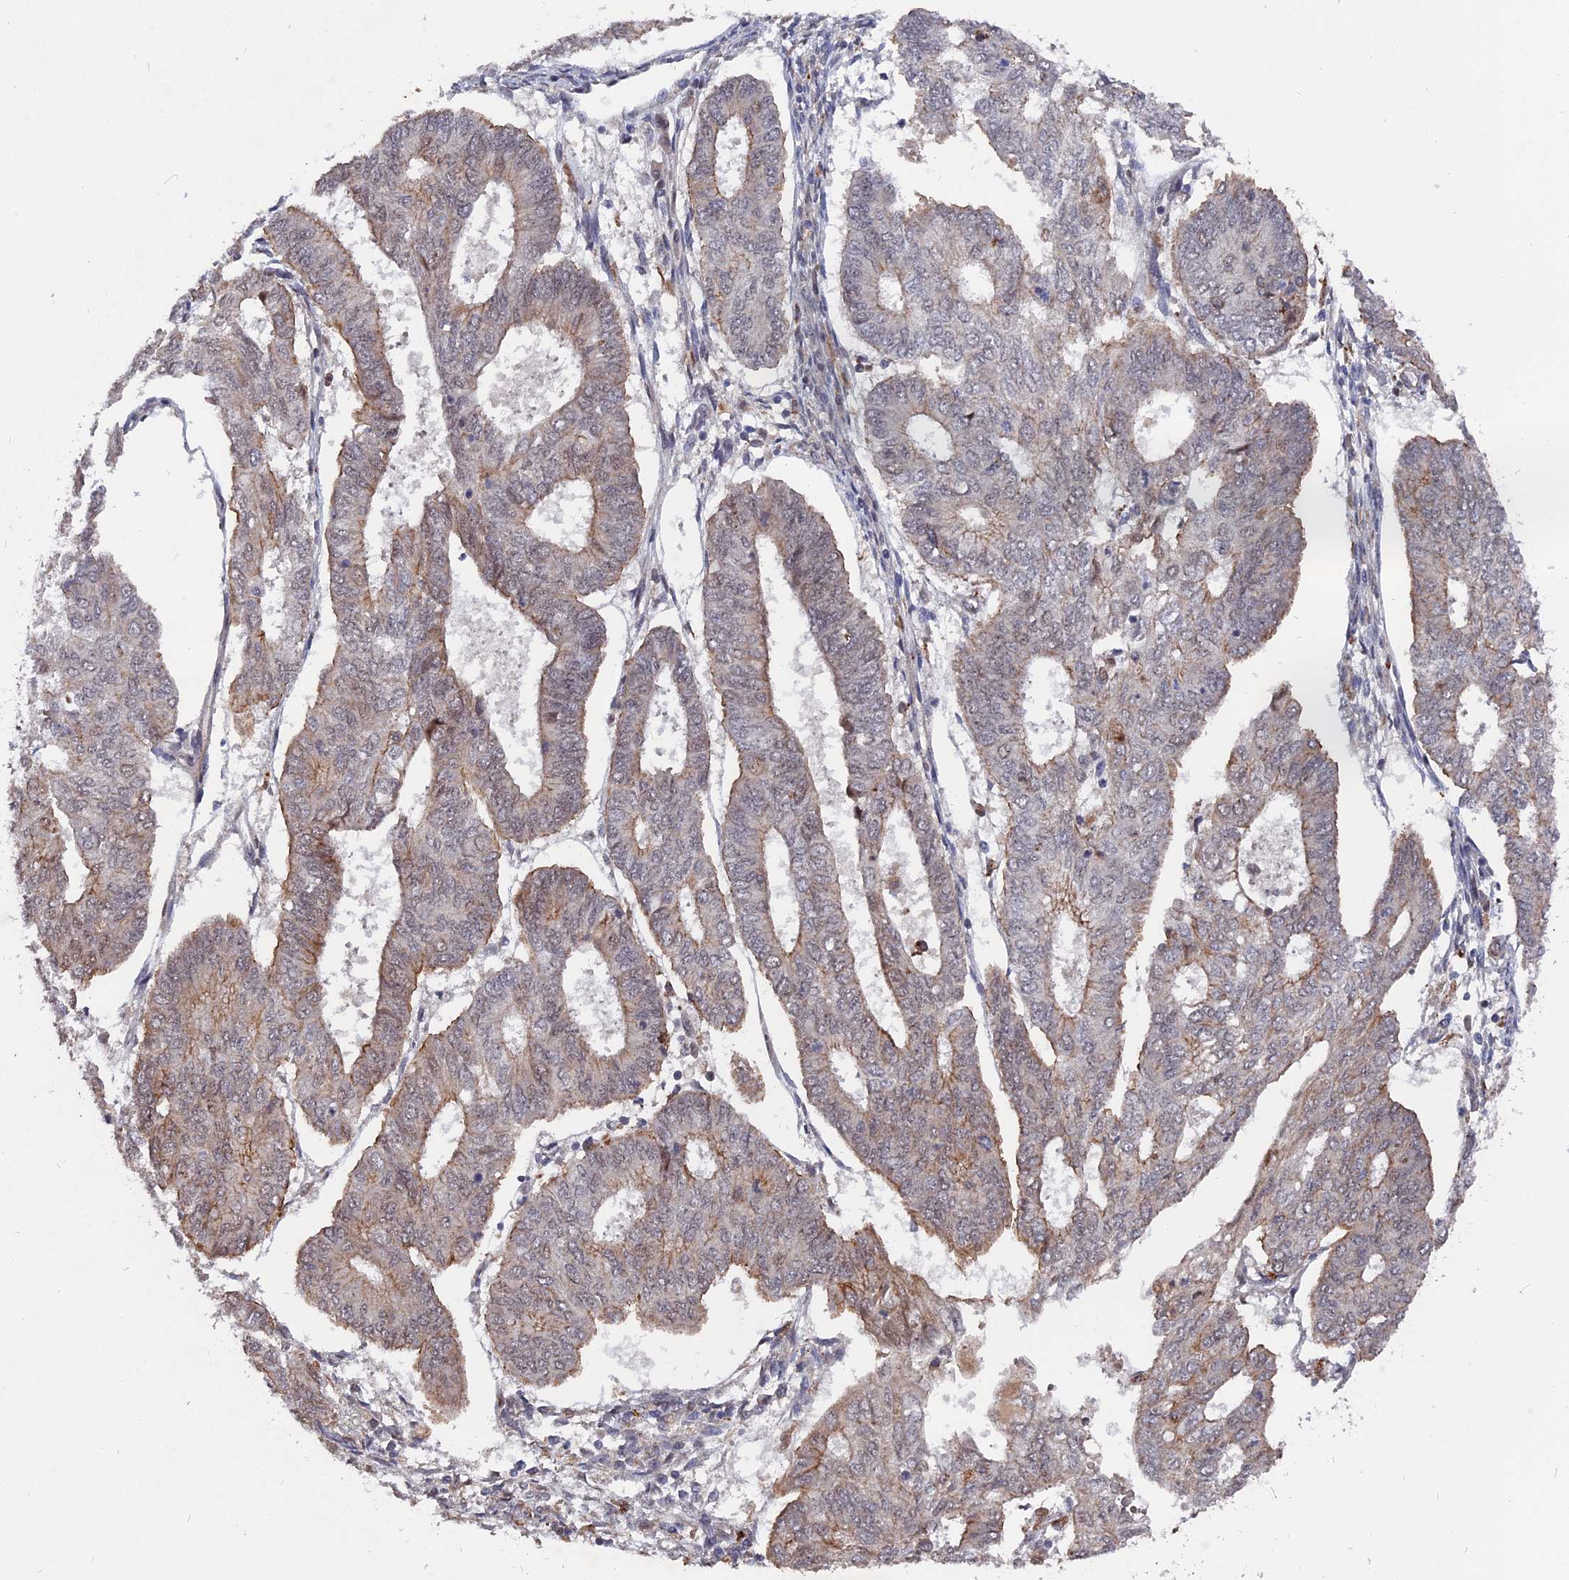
{"staining": {"intensity": "moderate", "quantity": "<25%", "location": "cytoplasmic/membranous,nuclear"}, "tissue": "endometrial cancer", "cell_type": "Tumor cells", "image_type": "cancer", "snomed": [{"axis": "morphology", "description": "Adenocarcinoma, NOS"}, {"axis": "topography", "description": "Endometrium"}], "caption": "Human endometrial cancer stained with a brown dye demonstrates moderate cytoplasmic/membranous and nuclear positive positivity in approximately <25% of tumor cells.", "gene": "NOSIP", "patient": {"sex": "female", "age": 68}}